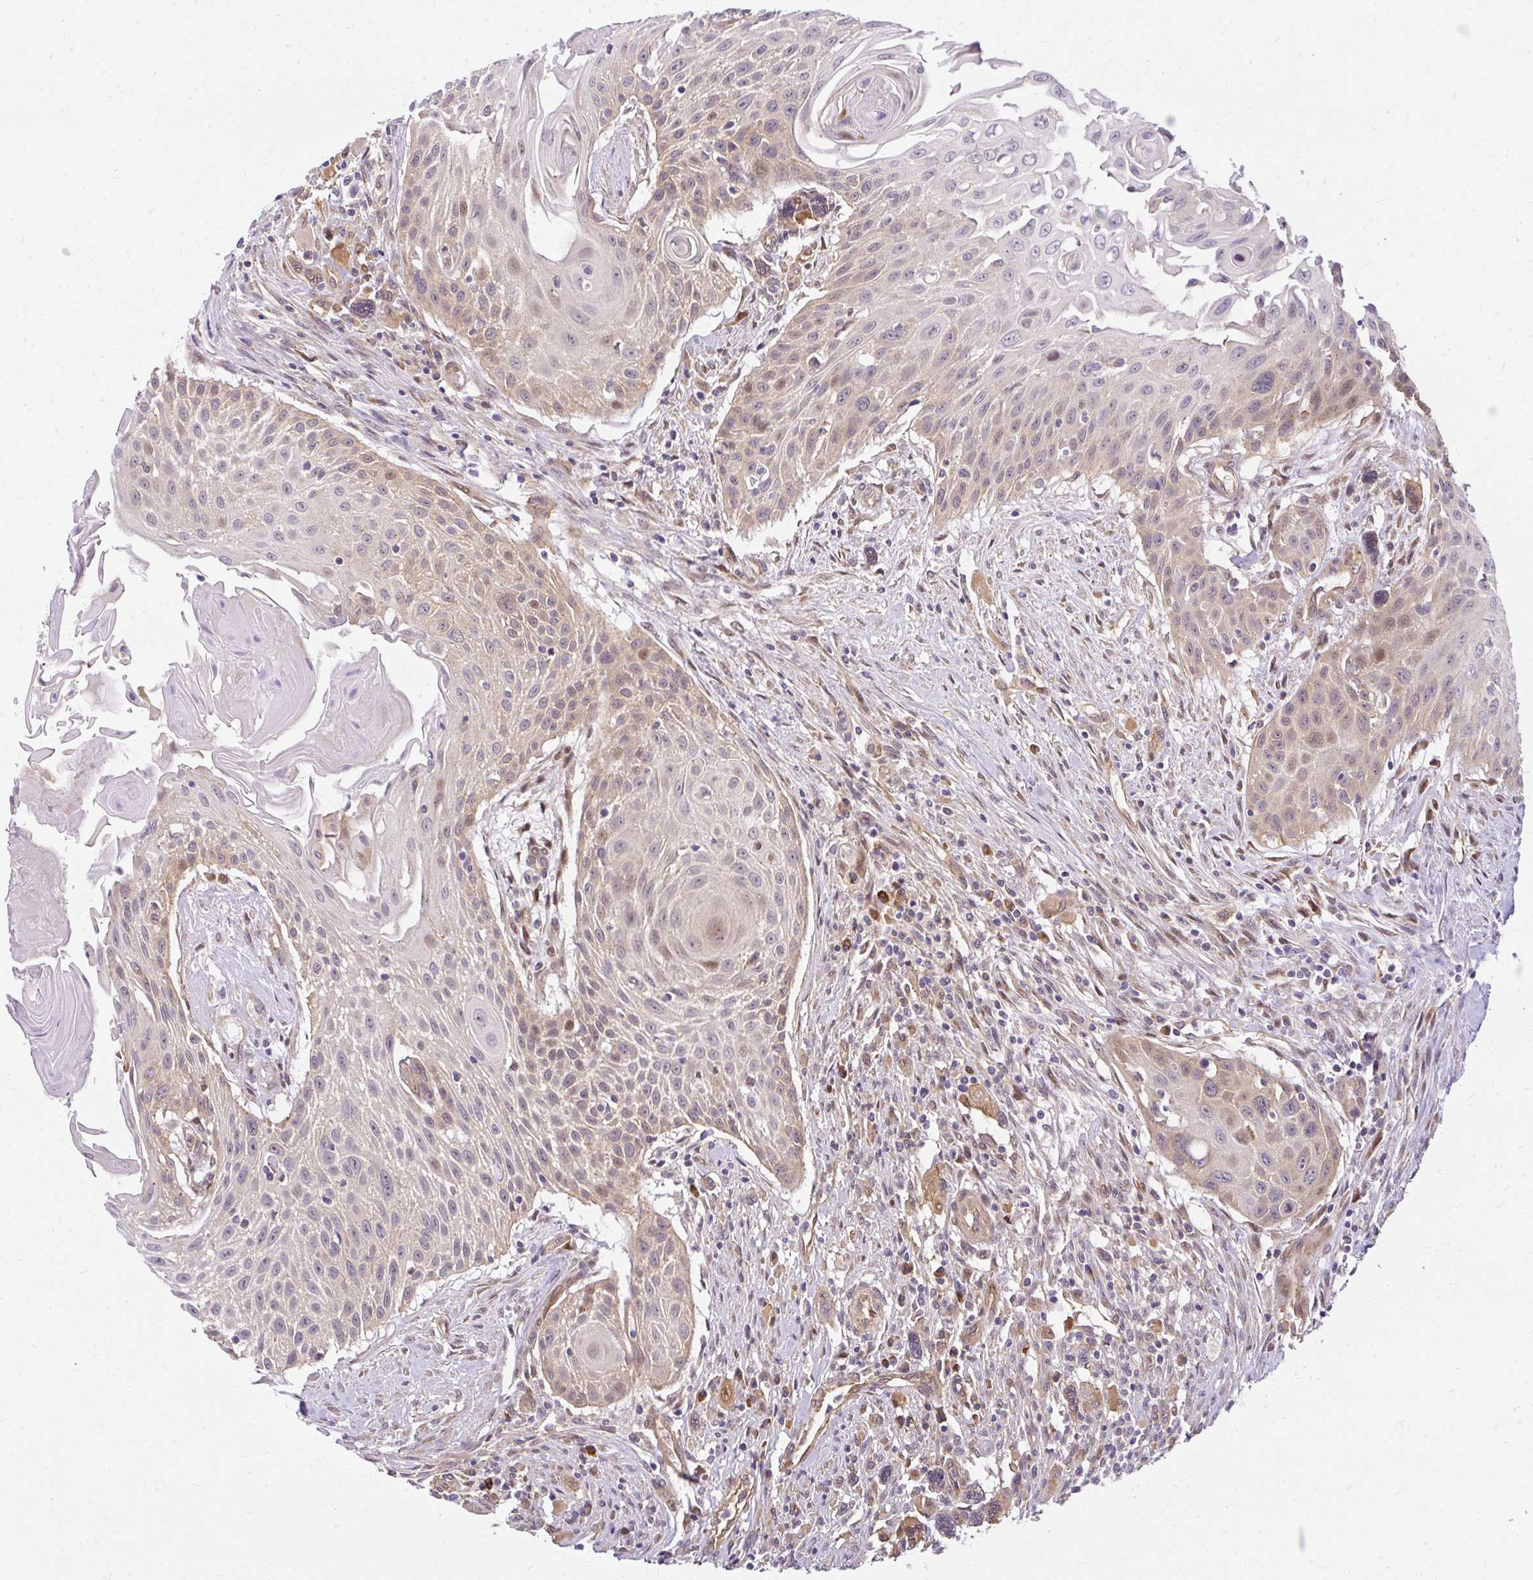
{"staining": {"intensity": "weak", "quantity": "25%-75%", "location": "cytoplasmic/membranous"}, "tissue": "head and neck cancer", "cell_type": "Tumor cells", "image_type": "cancer", "snomed": [{"axis": "morphology", "description": "Squamous cell carcinoma, NOS"}, {"axis": "topography", "description": "Lymph node"}, {"axis": "topography", "description": "Salivary gland"}, {"axis": "topography", "description": "Head-Neck"}], "caption": "Protein staining shows weak cytoplasmic/membranous positivity in about 25%-75% of tumor cells in head and neck cancer.", "gene": "RSKR", "patient": {"sex": "female", "age": 74}}